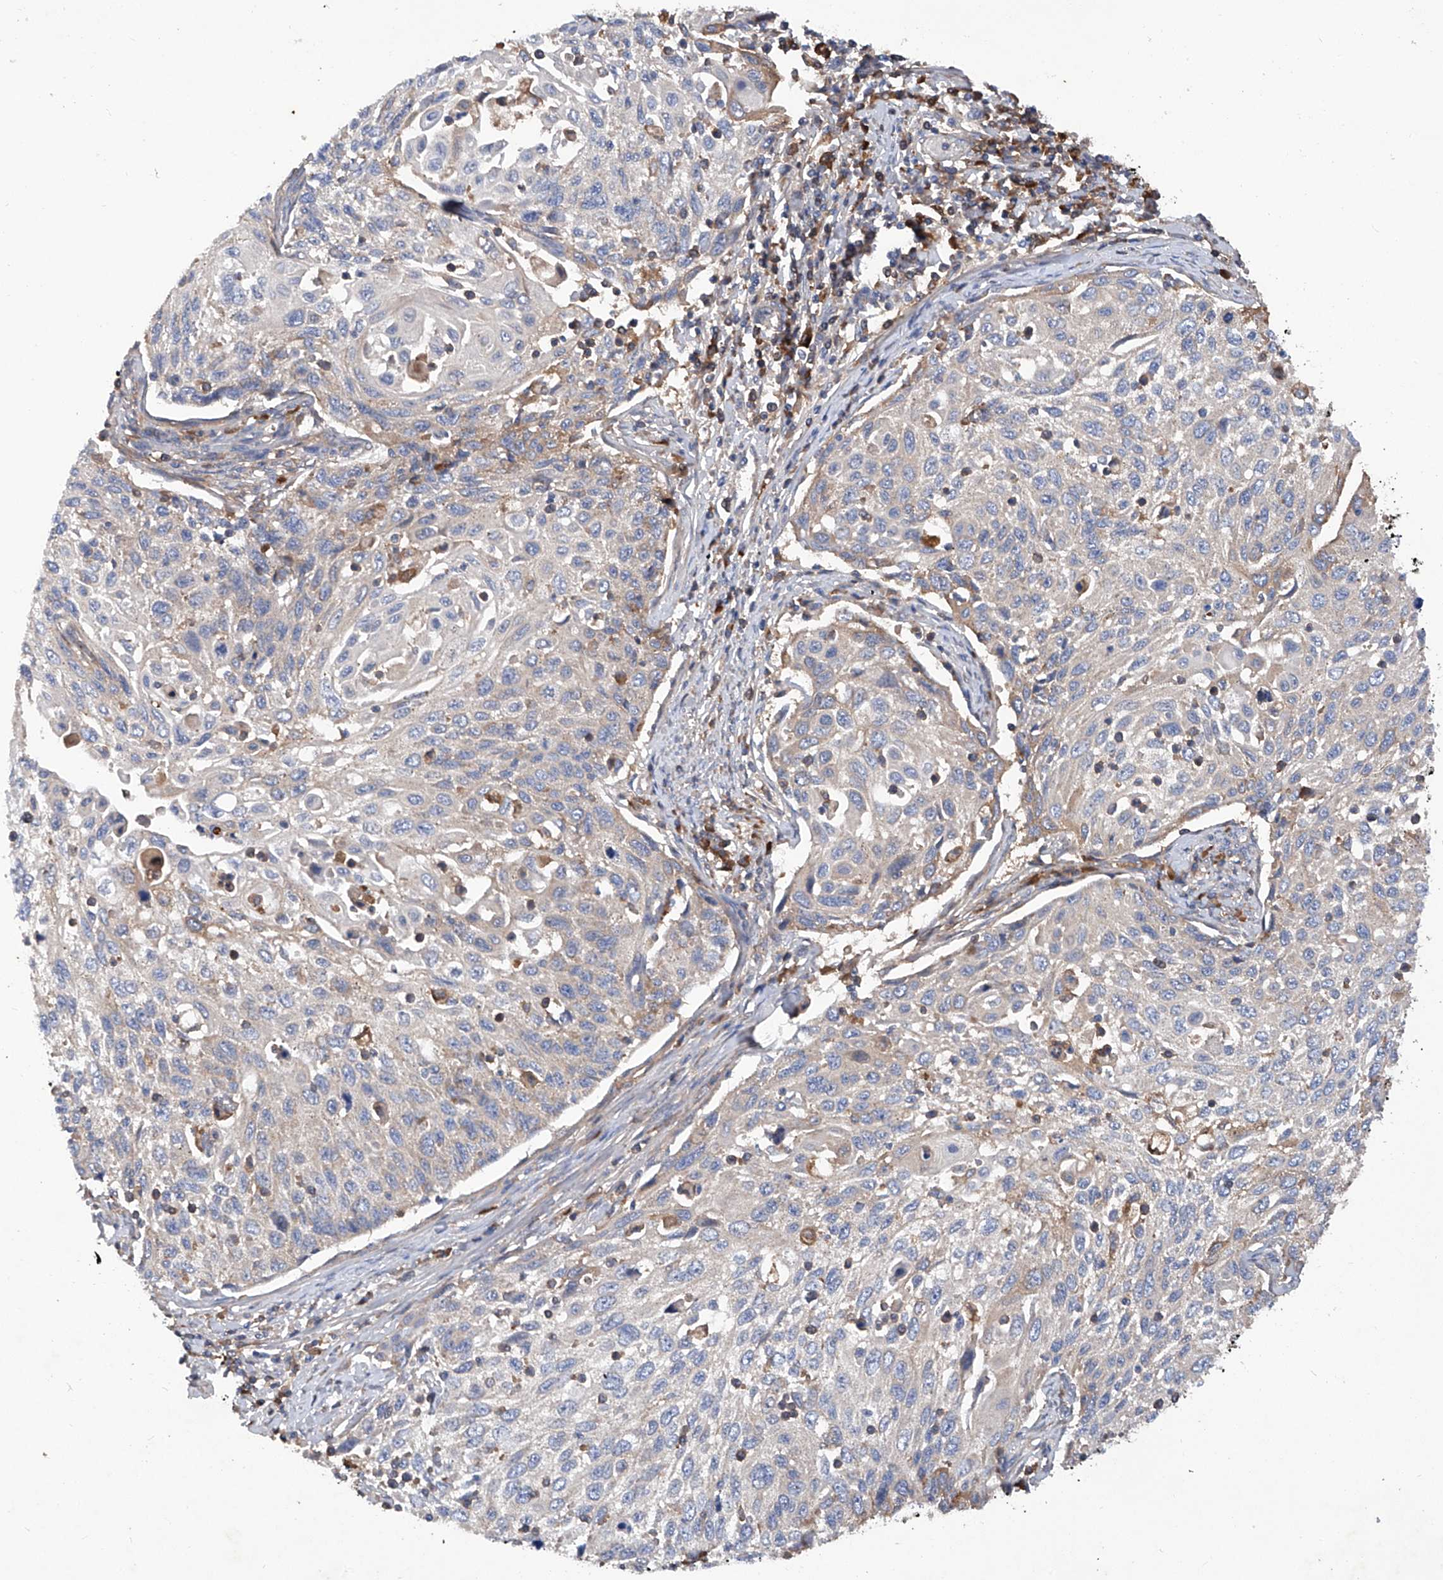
{"staining": {"intensity": "weak", "quantity": "<25%", "location": "cytoplasmic/membranous"}, "tissue": "cervical cancer", "cell_type": "Tumor cells", "image_type": "cancer", "snomed": [{"axis": "morphology", "description": "Squamous cell carcinoma, NOS"}, {"axis": "topography", "description": "Cervix"}], "caption": "Cervical cancer (squamous cell carcinoma) was stained to show a protein in brown. There is no significant staining in tumor cells.", "gene": "ASCC3", "patient": {"sex": "female", "age": 70}}